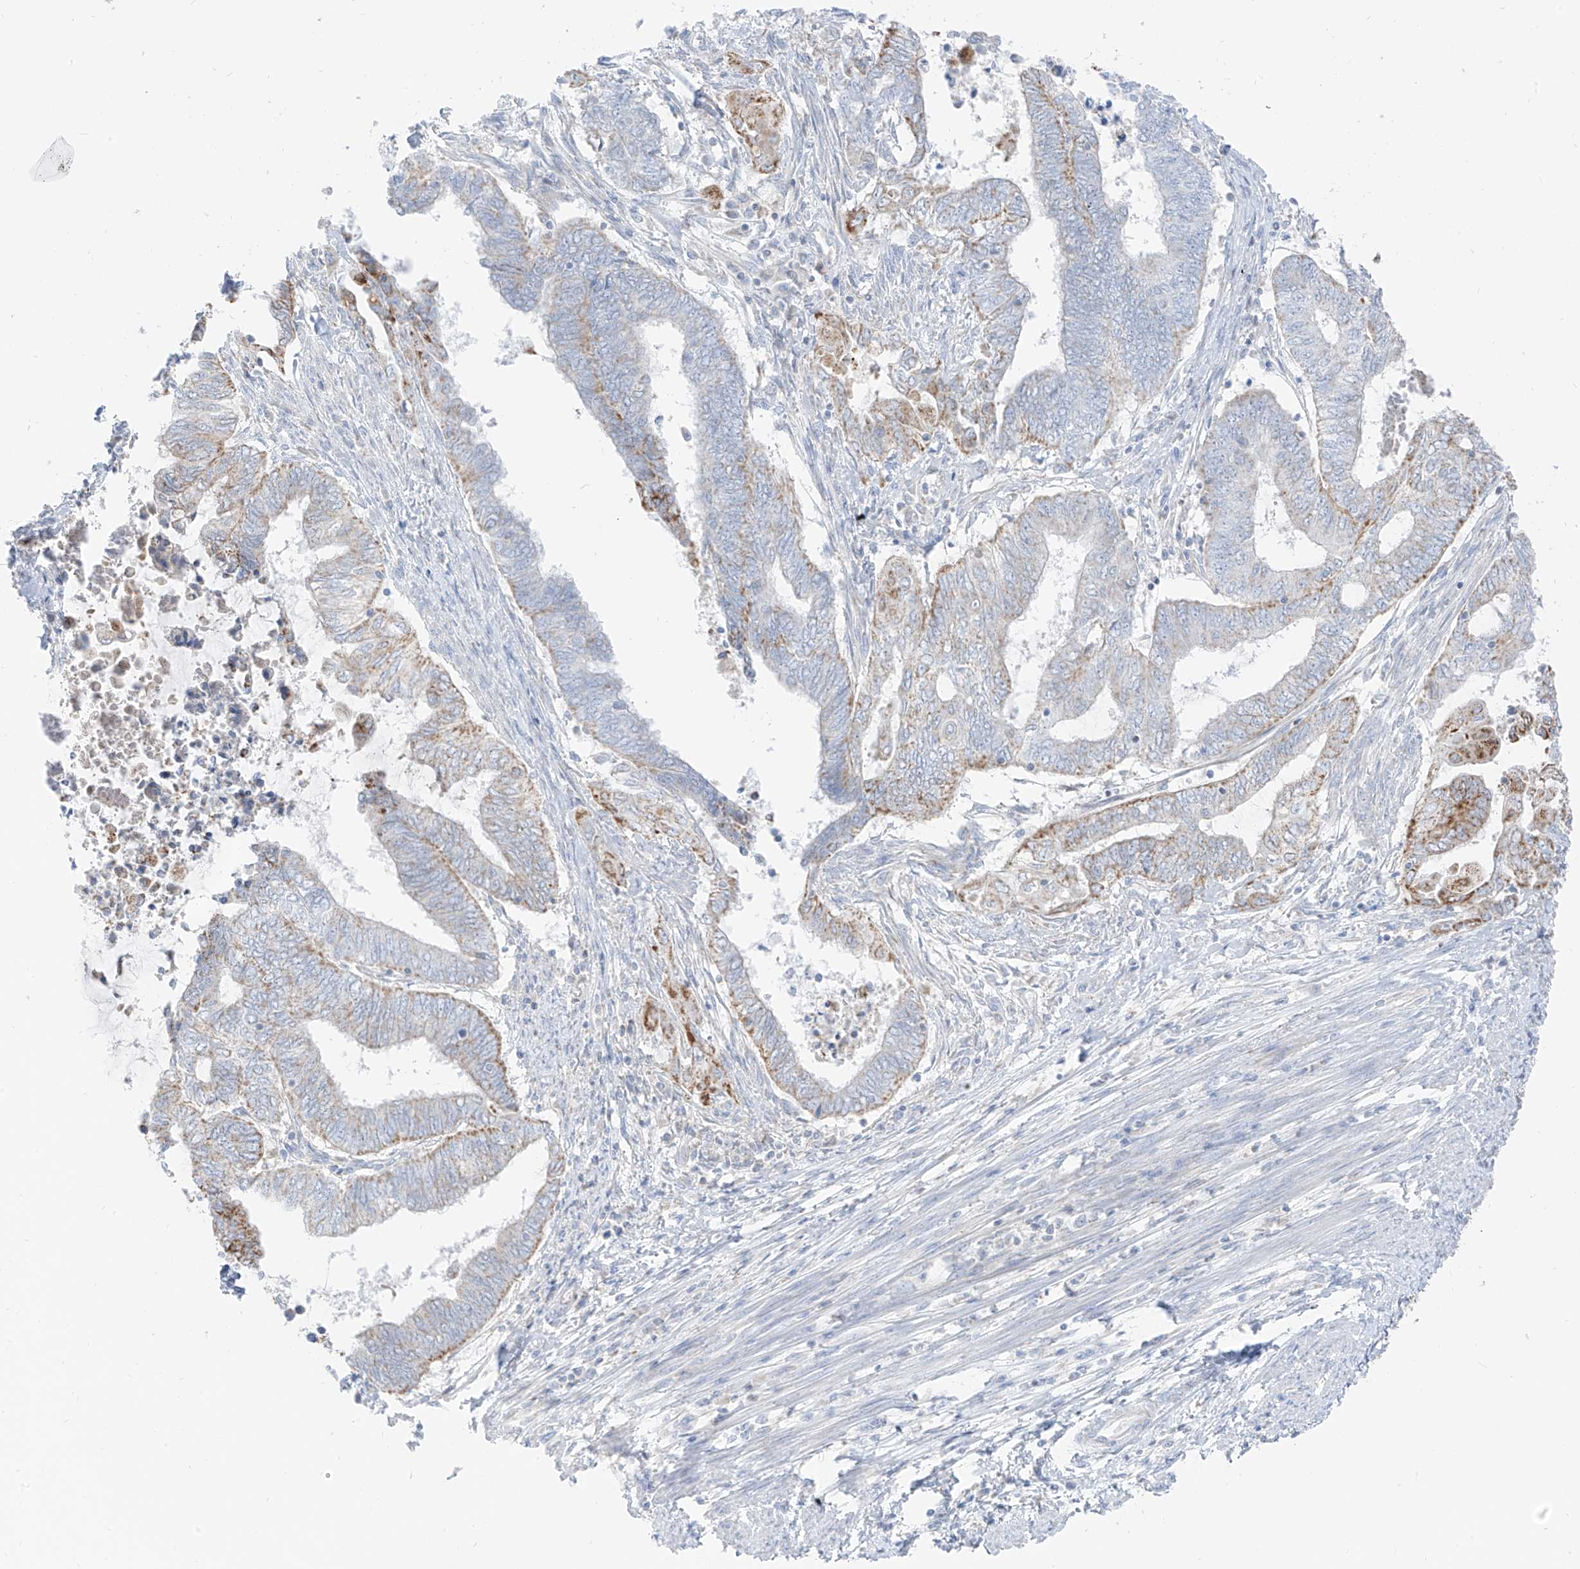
{"staining": {"intensity": "moderate", "quantity": "<25%", "location": "cytoplasmic/membranous"}, "tissue": "endometrial cancer", "cell_type": "Tumor cells", "image_type": "cancer", "snomed": [{"axis": "morphology", "description": "Adenocarcinoma, NOS"}, {"axis": "topography", "description": "Uterus"}, {"axis": "topography", "description": "Endometrium"}], "caption": "High-magnification brightfield microscopy of endometrial cancer (adenocarcinoma) stained with DAB (3,3'-diaminobenzidine) (brown) and counterstained with hematoxylin (blue). tumor cells exhibit moderate cytoplasmic/membranous positivity is appreciated in approximately<25% of cells.", "gene": "ETHE1", "patient": {"sex": "female", "age": 70}}